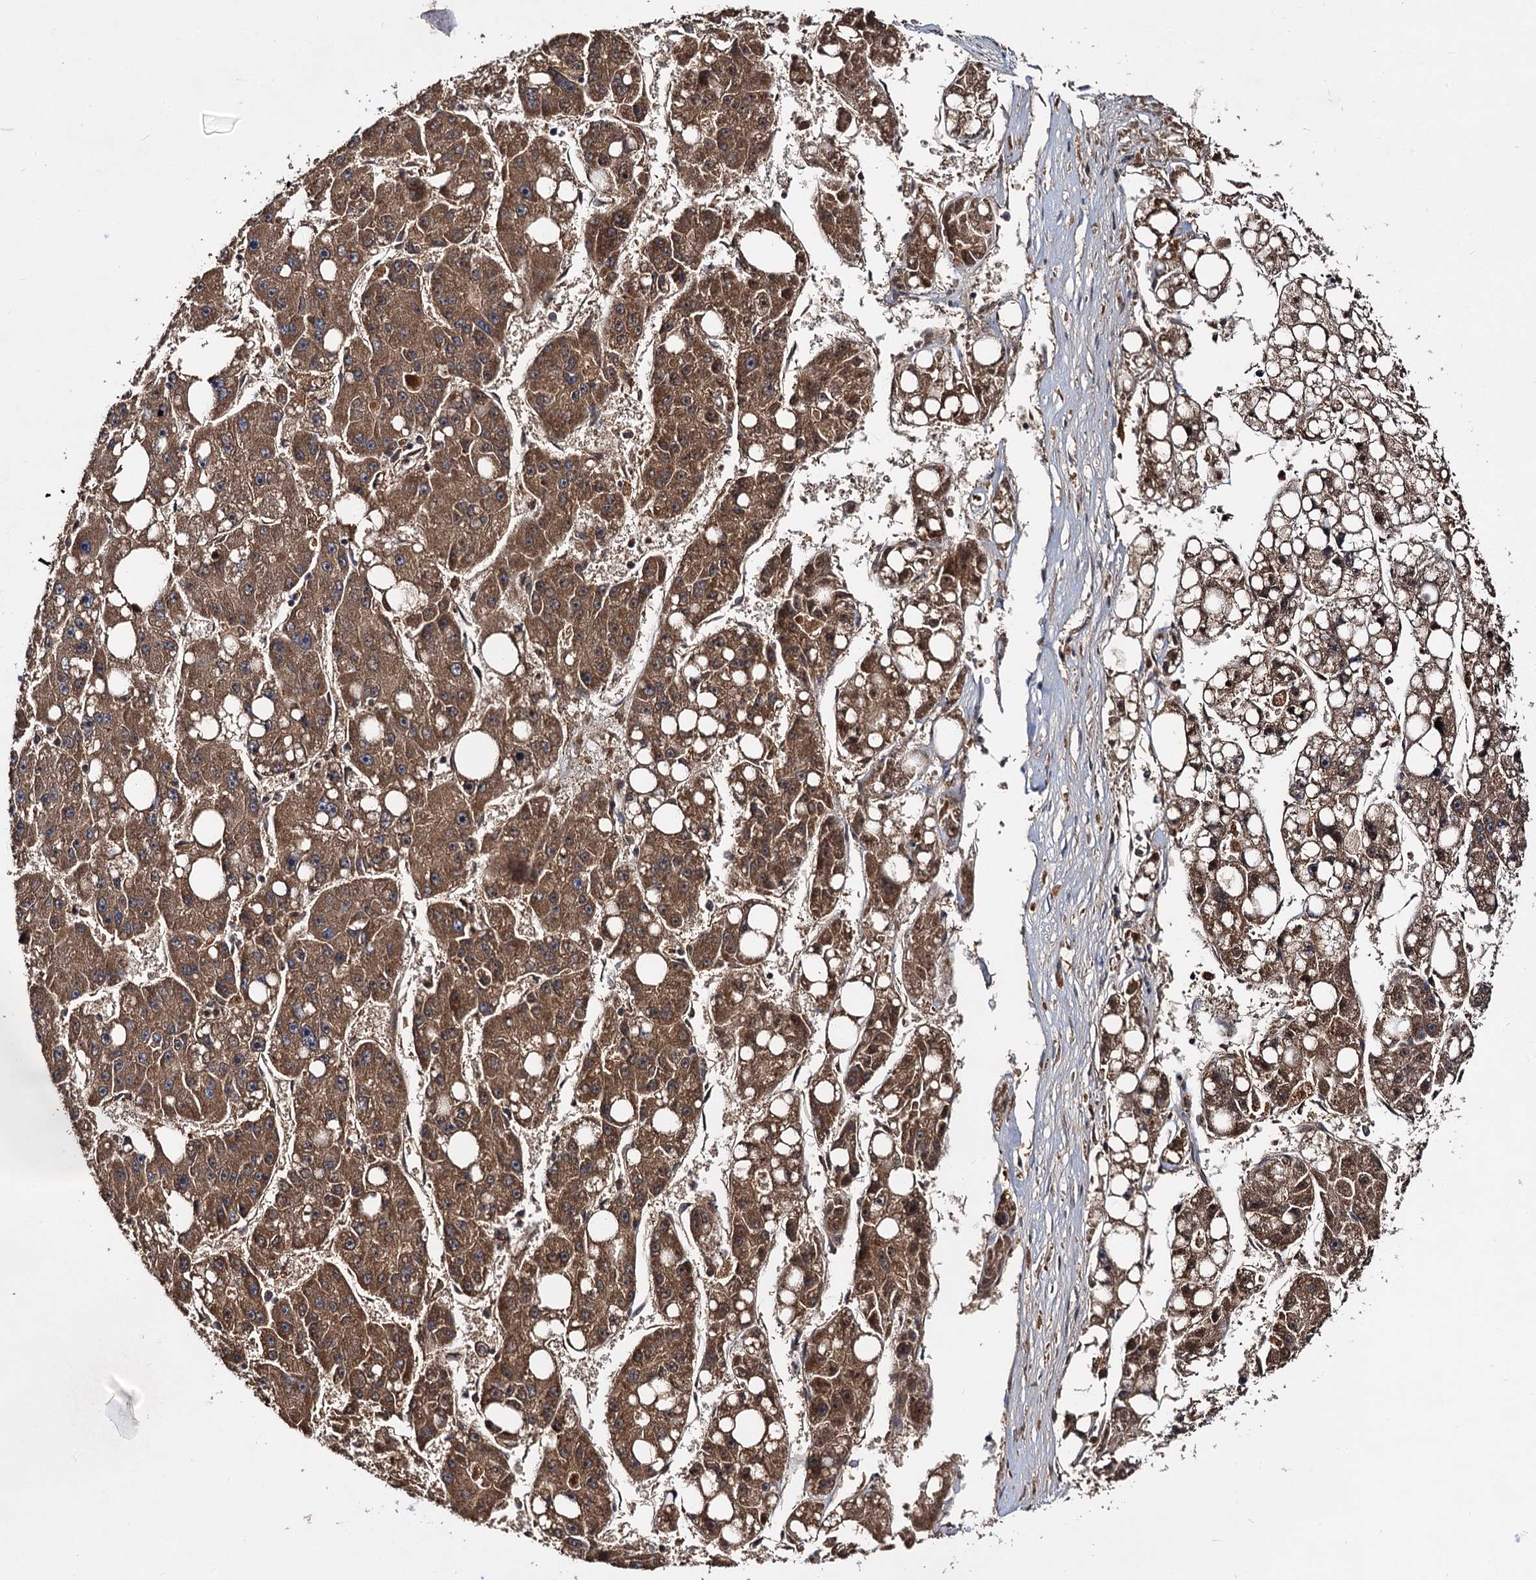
{"staining": {"intensity": "moderate", "quantity": ">75%", "location": "cytoplasmic/membranous"}, "tissue": "liver cancer", "cell_type": "Tumor cells", "image_type": "cancer", "snomed": [{"axis": "morphology", "description": "Carcinoma, Hepatocellular, NOS"}, {"axis": "topography", "description": "Liver"}], "caption": "Hepatocellular carcinoma (liver) tissue shows moderate cytoplasmic/membranous expression in about >75% of tumor cells, visualized by immunohistochemistry. (IHC, brightfield microscopy, high magnification).", "gene": "MBD6", "patient": {"sex": "female", "age": 61}}